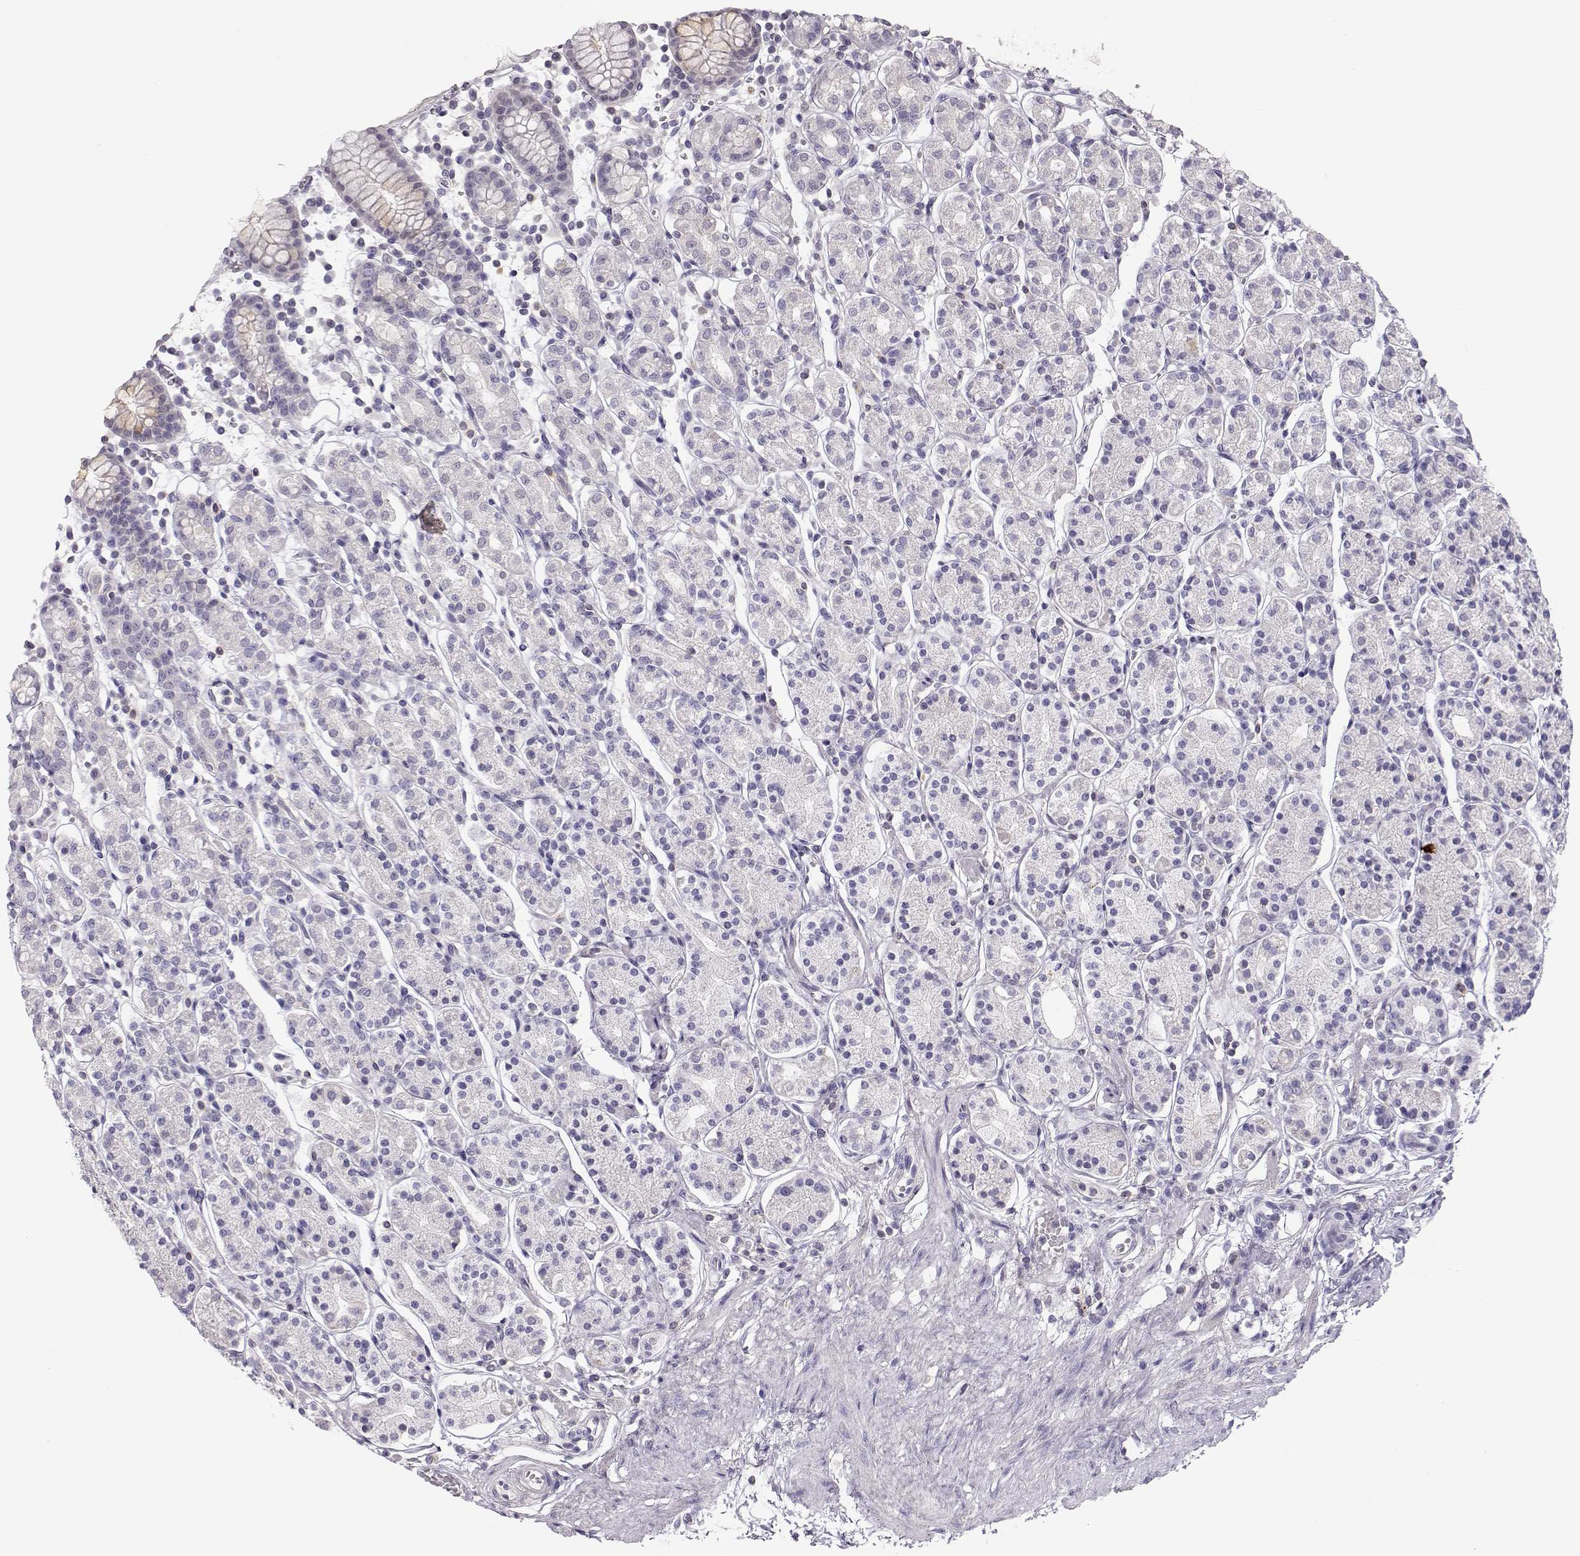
{"staining": {"intensity": "negative", "quantity": "none", "location": "none"}, "tissue": "stomach", "cell_type": "Glandular cells", "image_type": "normal", "snomed": [{"axis": "morphology", "description": "Normal tissue, NOS"}, {"axis": "topography", "description": "Stomach, upper"}, {"axis": "topography", "description": "Stomach"}], "caption": "There is no significant expression in glandular cells of stomach. (DAB (3,3'-diaminobenzidine) immunohistochemistry visualized using brightfield microscopy, high magnification).", "gene": "TEPP", "patient": {"sex": "male", "age": 62}}